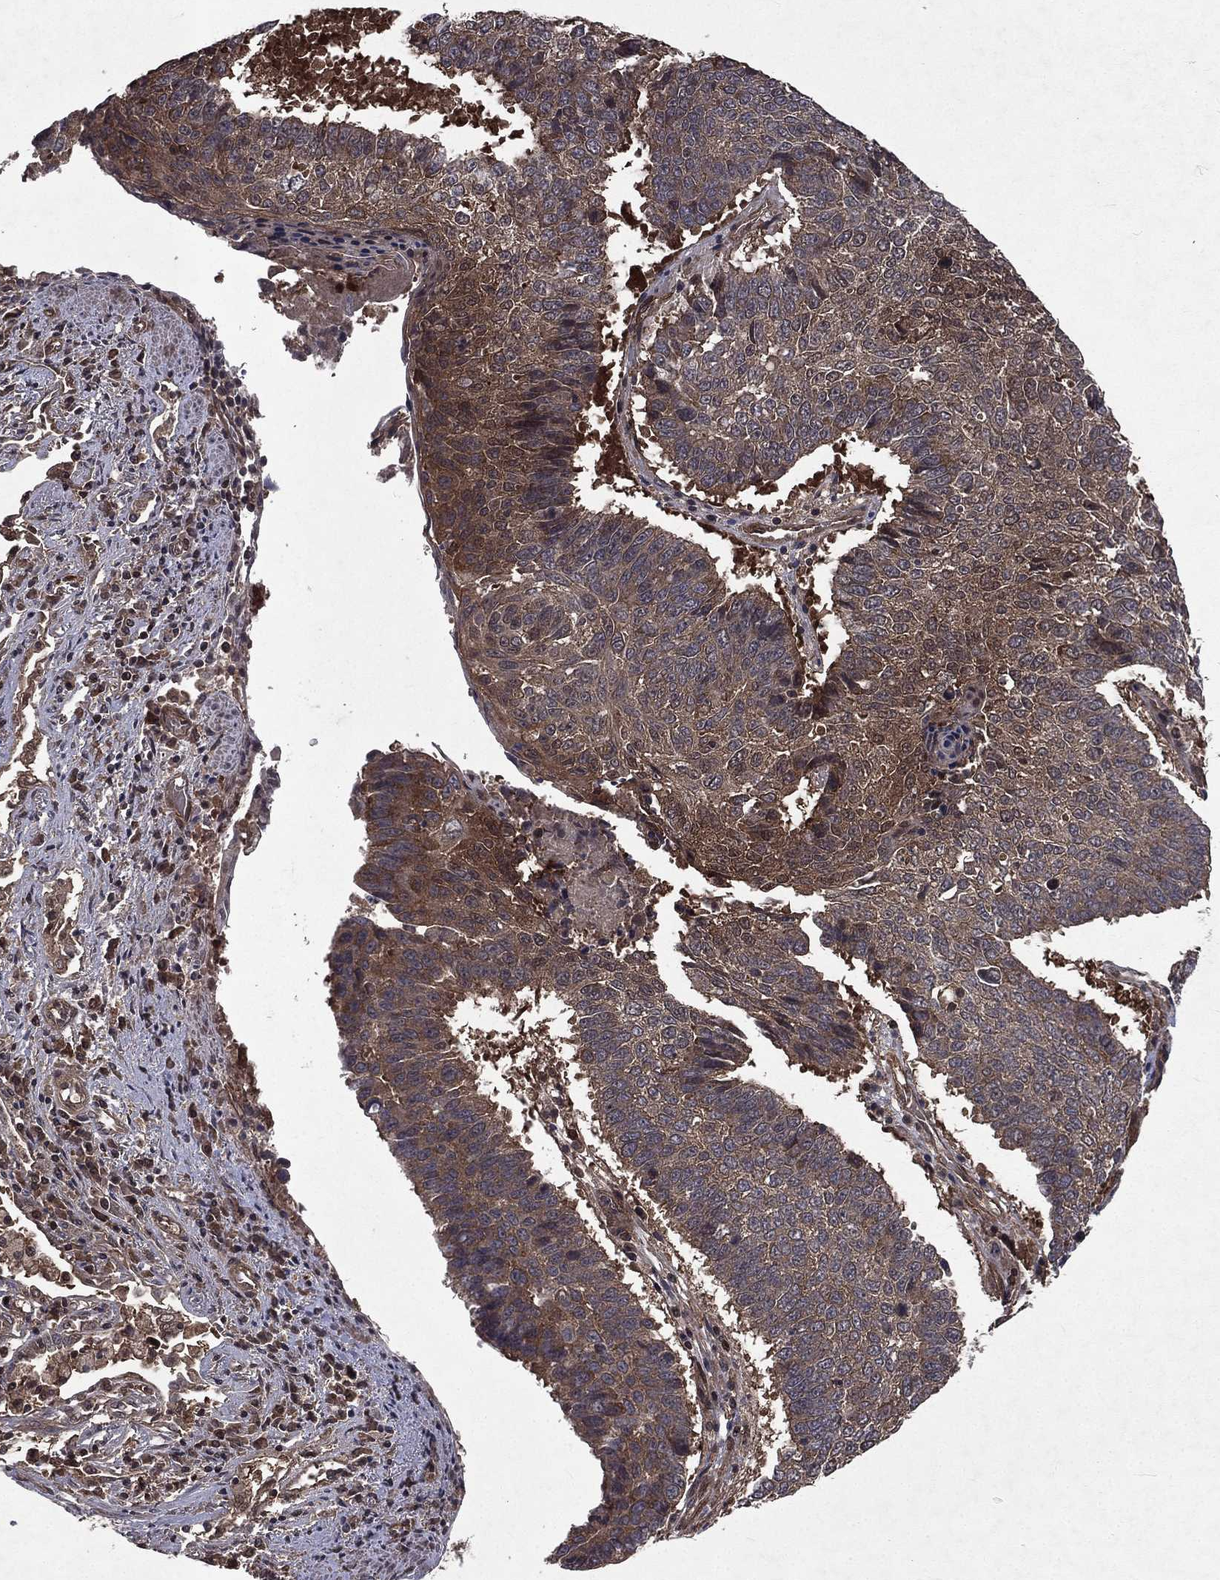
{"staining": {"intensity": "moderate", "quantity": "<25%", "location": "cytoplasmic/membranous"}, "tissue": "lung cancer", "cell_type": "Tumor cells", "image_type": "cancer", "snomed": [{"axis": "morphology", "description": "Squamous cell carcinoma, NOS"}, {"axis": "topography", "description": "Lung"}], "caption": "Moderate cytoplasmic/membranous positivity for a protein is seen in approximately <25% of tumor cells of lung squamous cell carcinoma using IHC.", "gene": "FGD1", "patient": {"sex": "male", "age": 73}}